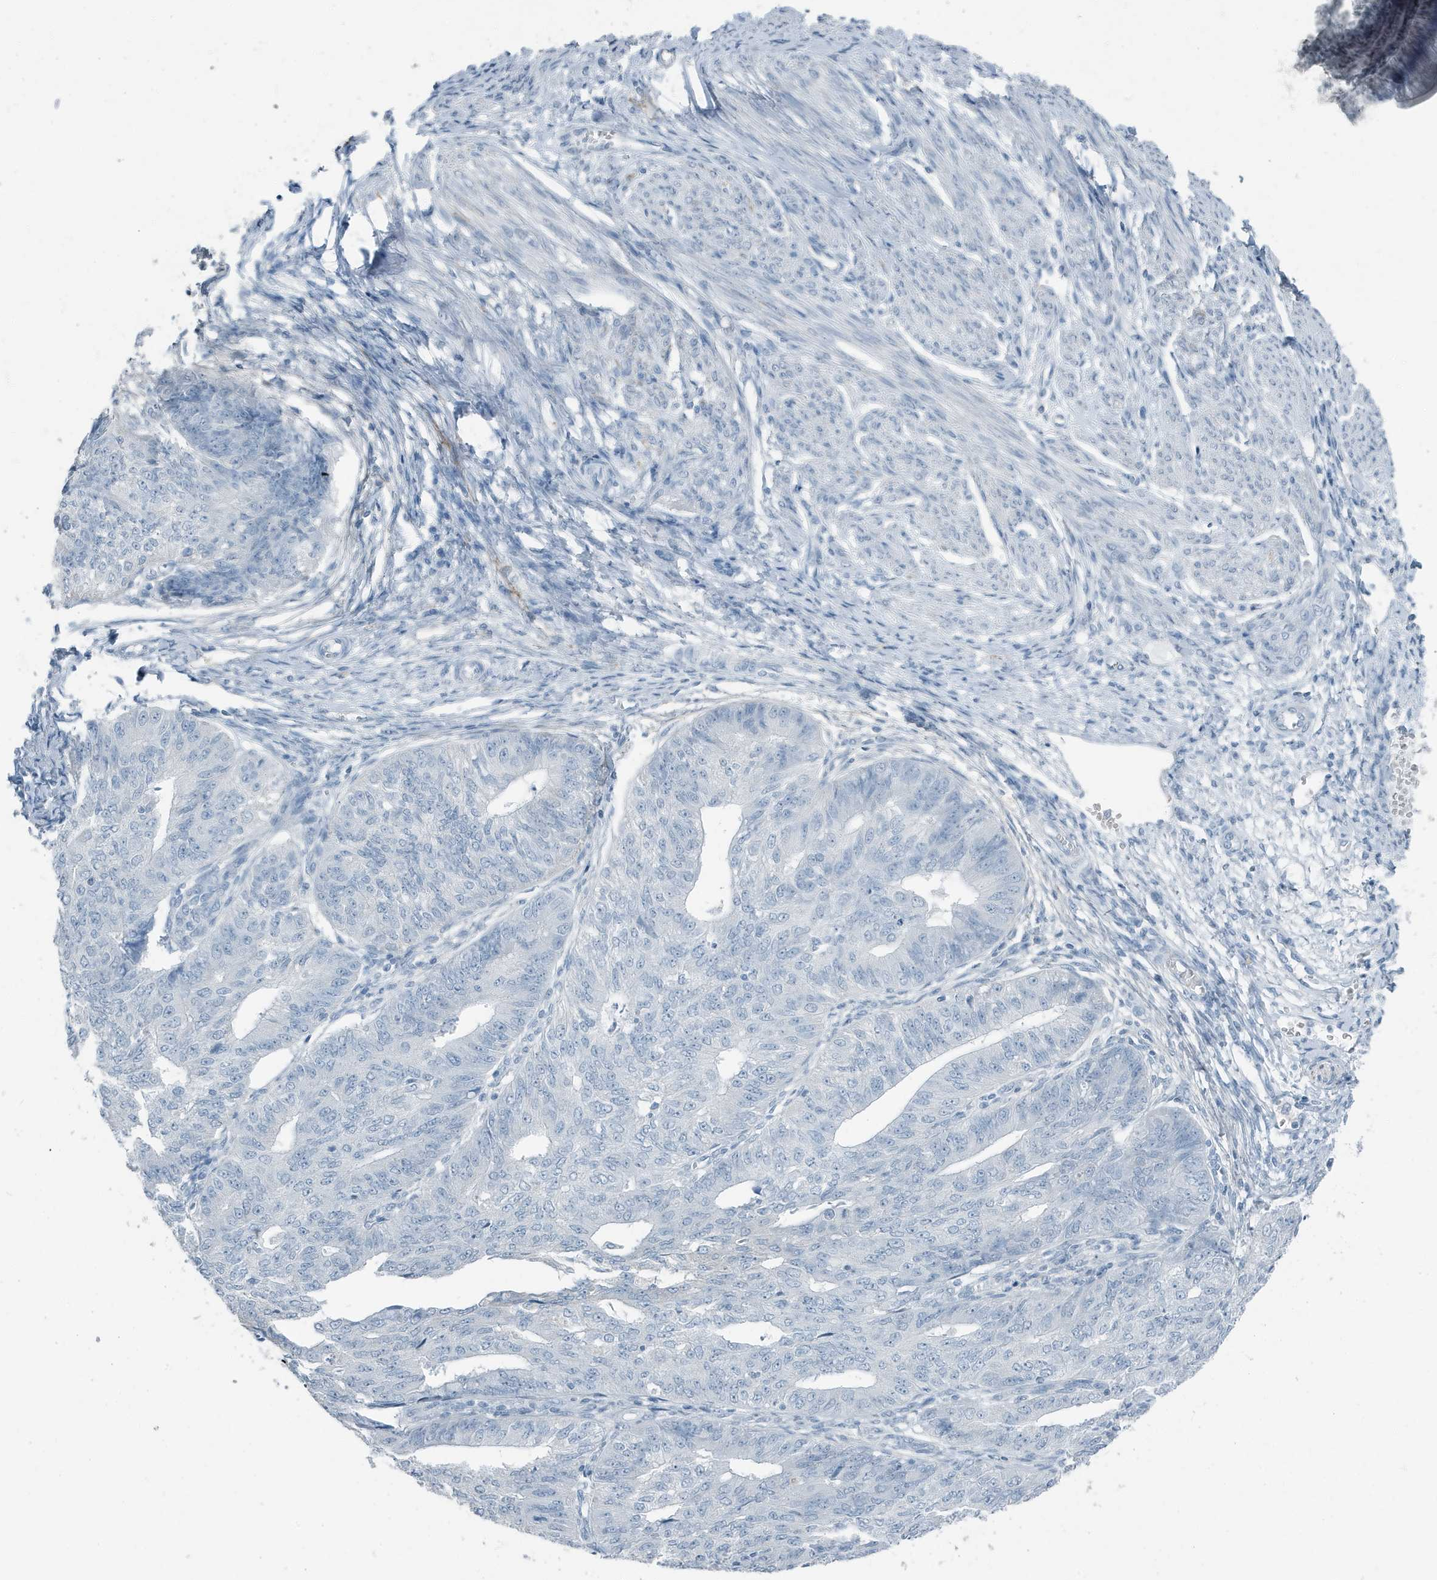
{"staining": {"intensity": "negative", "quantity": "none", "location": "none"}, "tissue": "endometrial cancer", "cell_type": "Tumor cells", "image_type": "cancer", "snomed": [{"axis": "morphology", "description": "Adenocarcinoma, NOS"}, {"axis": "topography", "description": "Endometrium"}], "caption": "Endometrial cancer was stained to show a protein in brown. There is no significant positivity in tumor cells.", "gene": "FAM162A", "patient": {"sex": "female", "age": 32}}